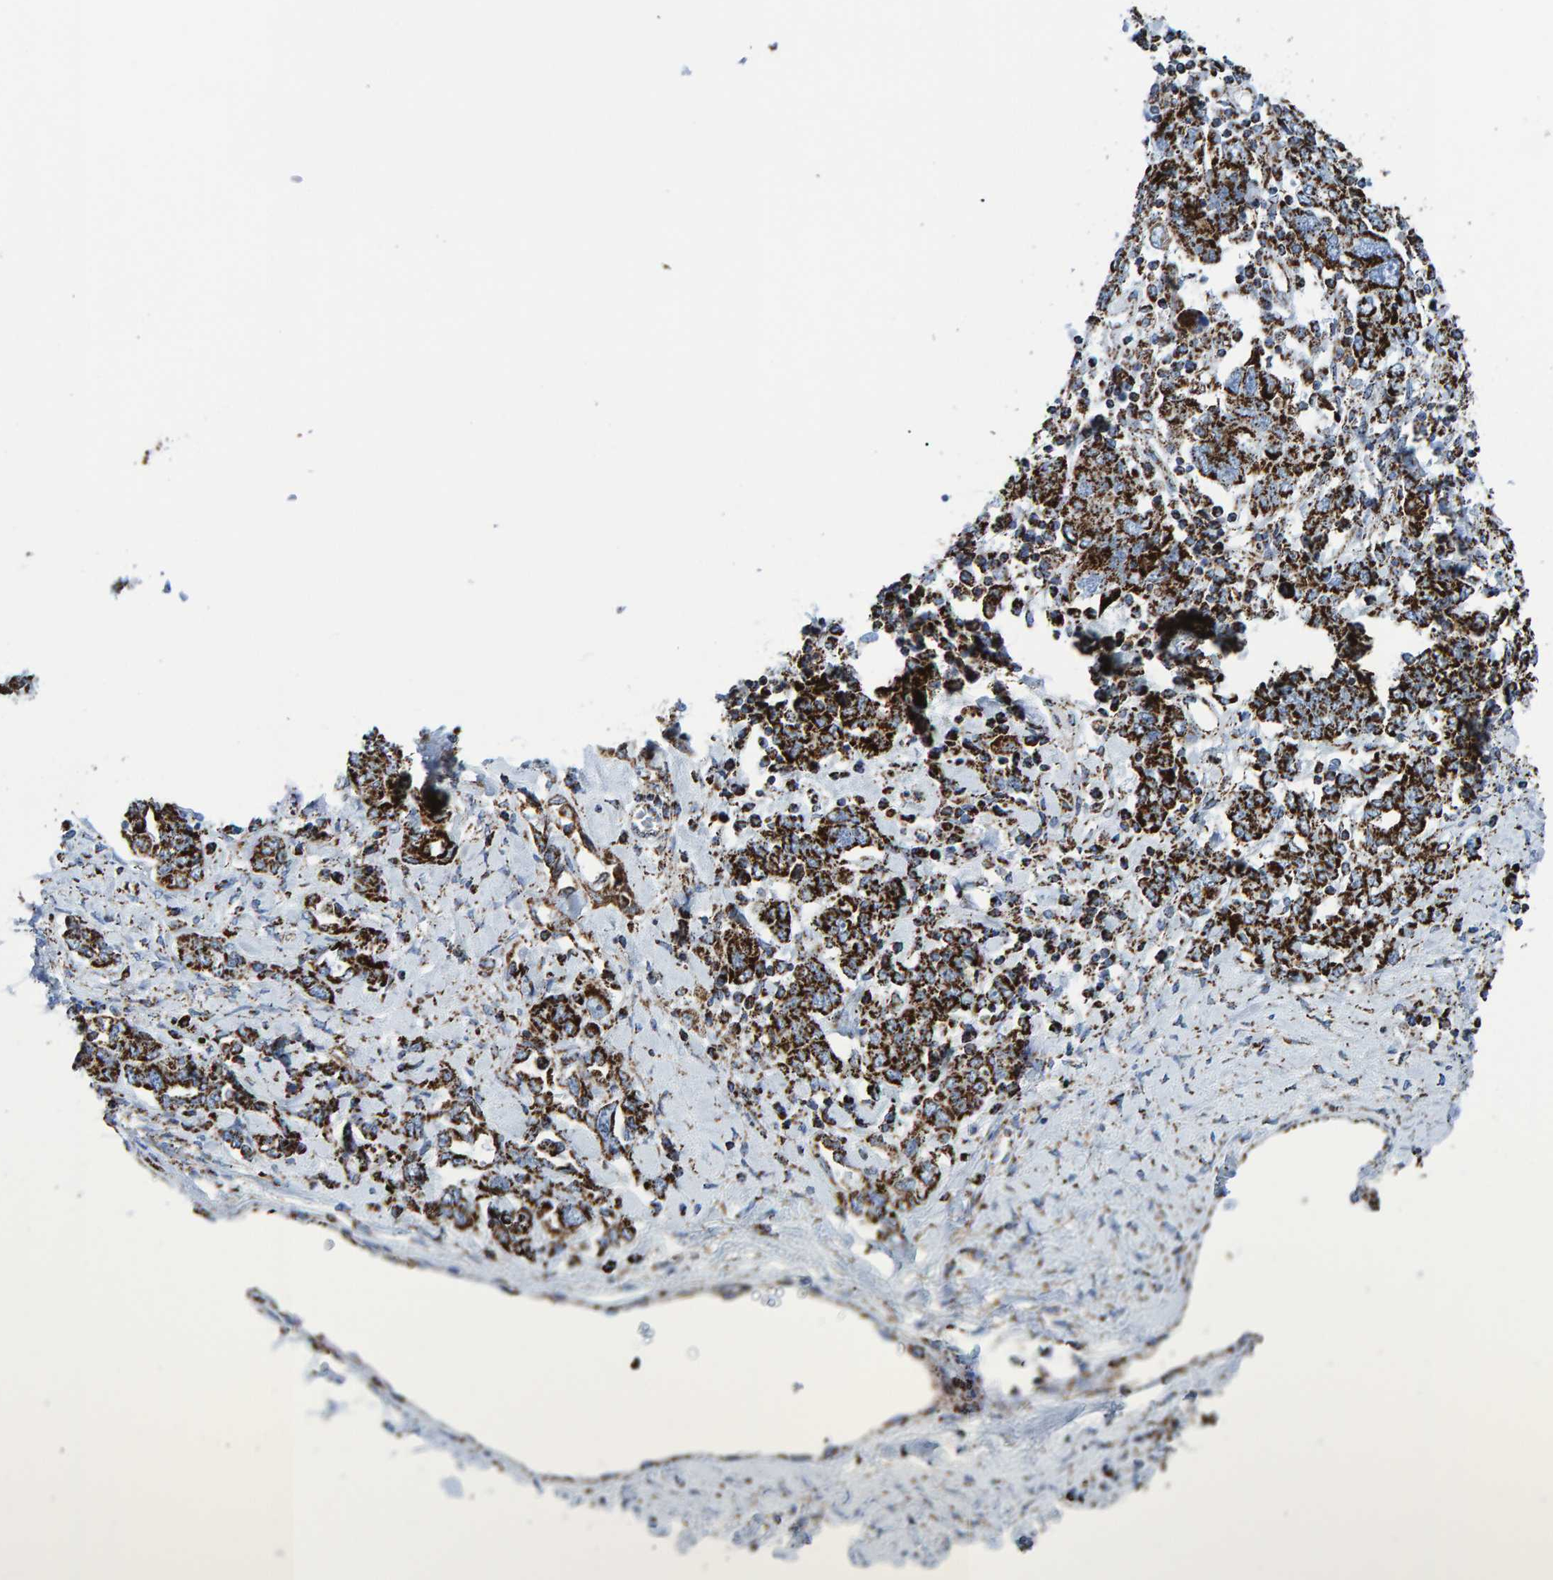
{"staining": {"intensity": "strong", "quantity": ">75%", "location": "cytoplasmic/membranous"}, "tissue": "ovarian cancer", "cell_type": "Tumor cells", "image_type": "cancer", "snomed": [{"axis": "morphology", "description": "Carcinoma, endometroid"}, {"axis": "topography", "description": "Ovary"}], "caption": "A high-resolution histopathology image shows immunohistochemistry (IHC) staining of ovarian cancer, which reveals strong cytoplasmic/membranous expression in approximately >75% of tumor cells. (IHC, brightfield microscopy, high magnification).", "gene": "ENSG00000262660", "patient": {"sex": "female", "age": 62}}